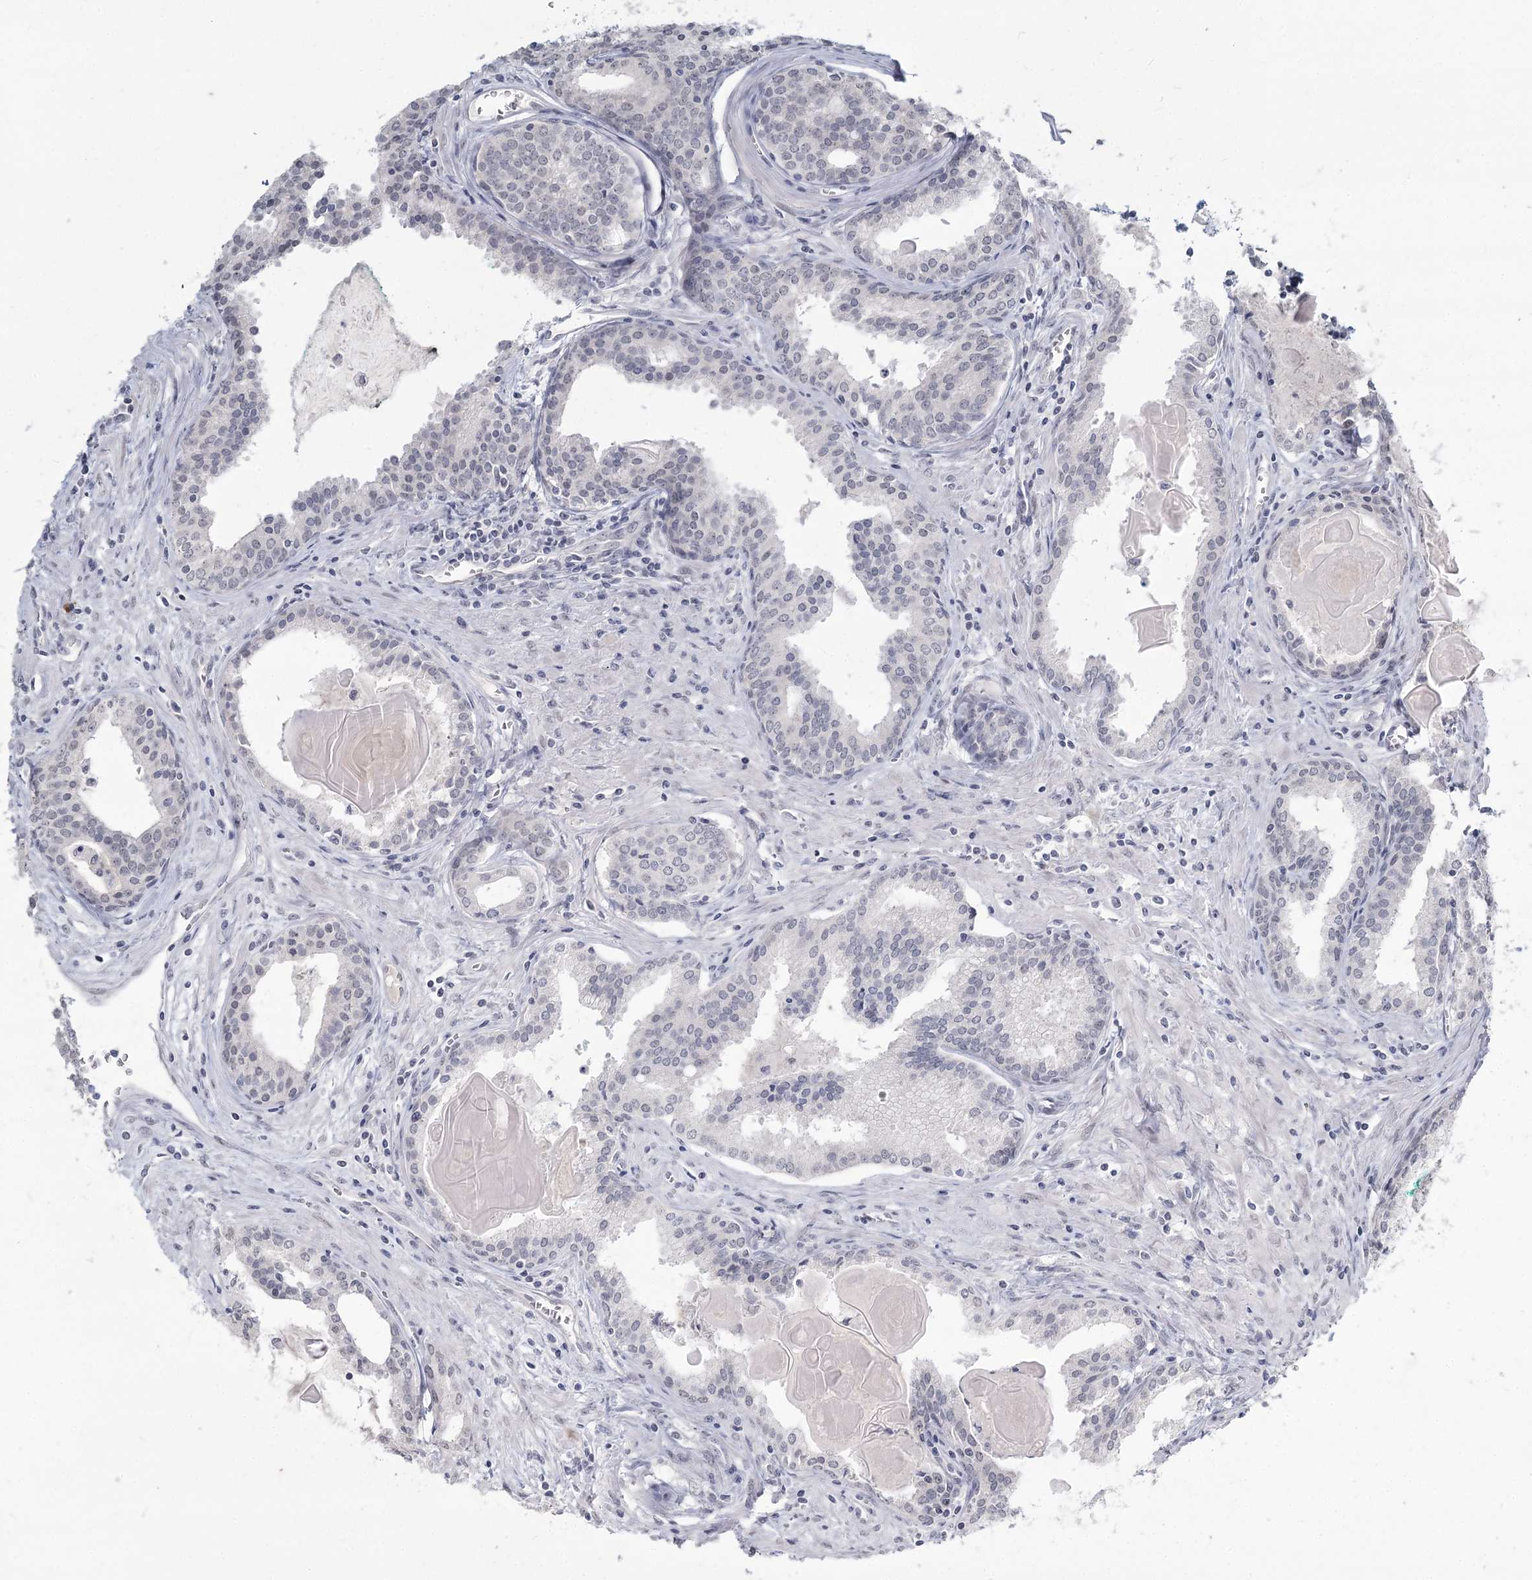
{"staining": {"intensity": "negative", "quantity": "none", "location": "none"}, "tissue": "prostate cancer", "cell_type": "Tumor cells", "image_type": "cancer", "snomed": [{"axis": "morphology", "description": "Adenocarcinoma, High grade"}, {"axis": "topography", "description": "Prostate"}], "caption": "The immunohistochemistry micrograph has no significant staining in tumor cells of prostate cancer (high-grade adenocarcinoma) tissue. (DAB immunohistochemistry (IHC), high magnification).", "gene": "LY6G5C", "patient": {"sex": "male", "age": 68}}